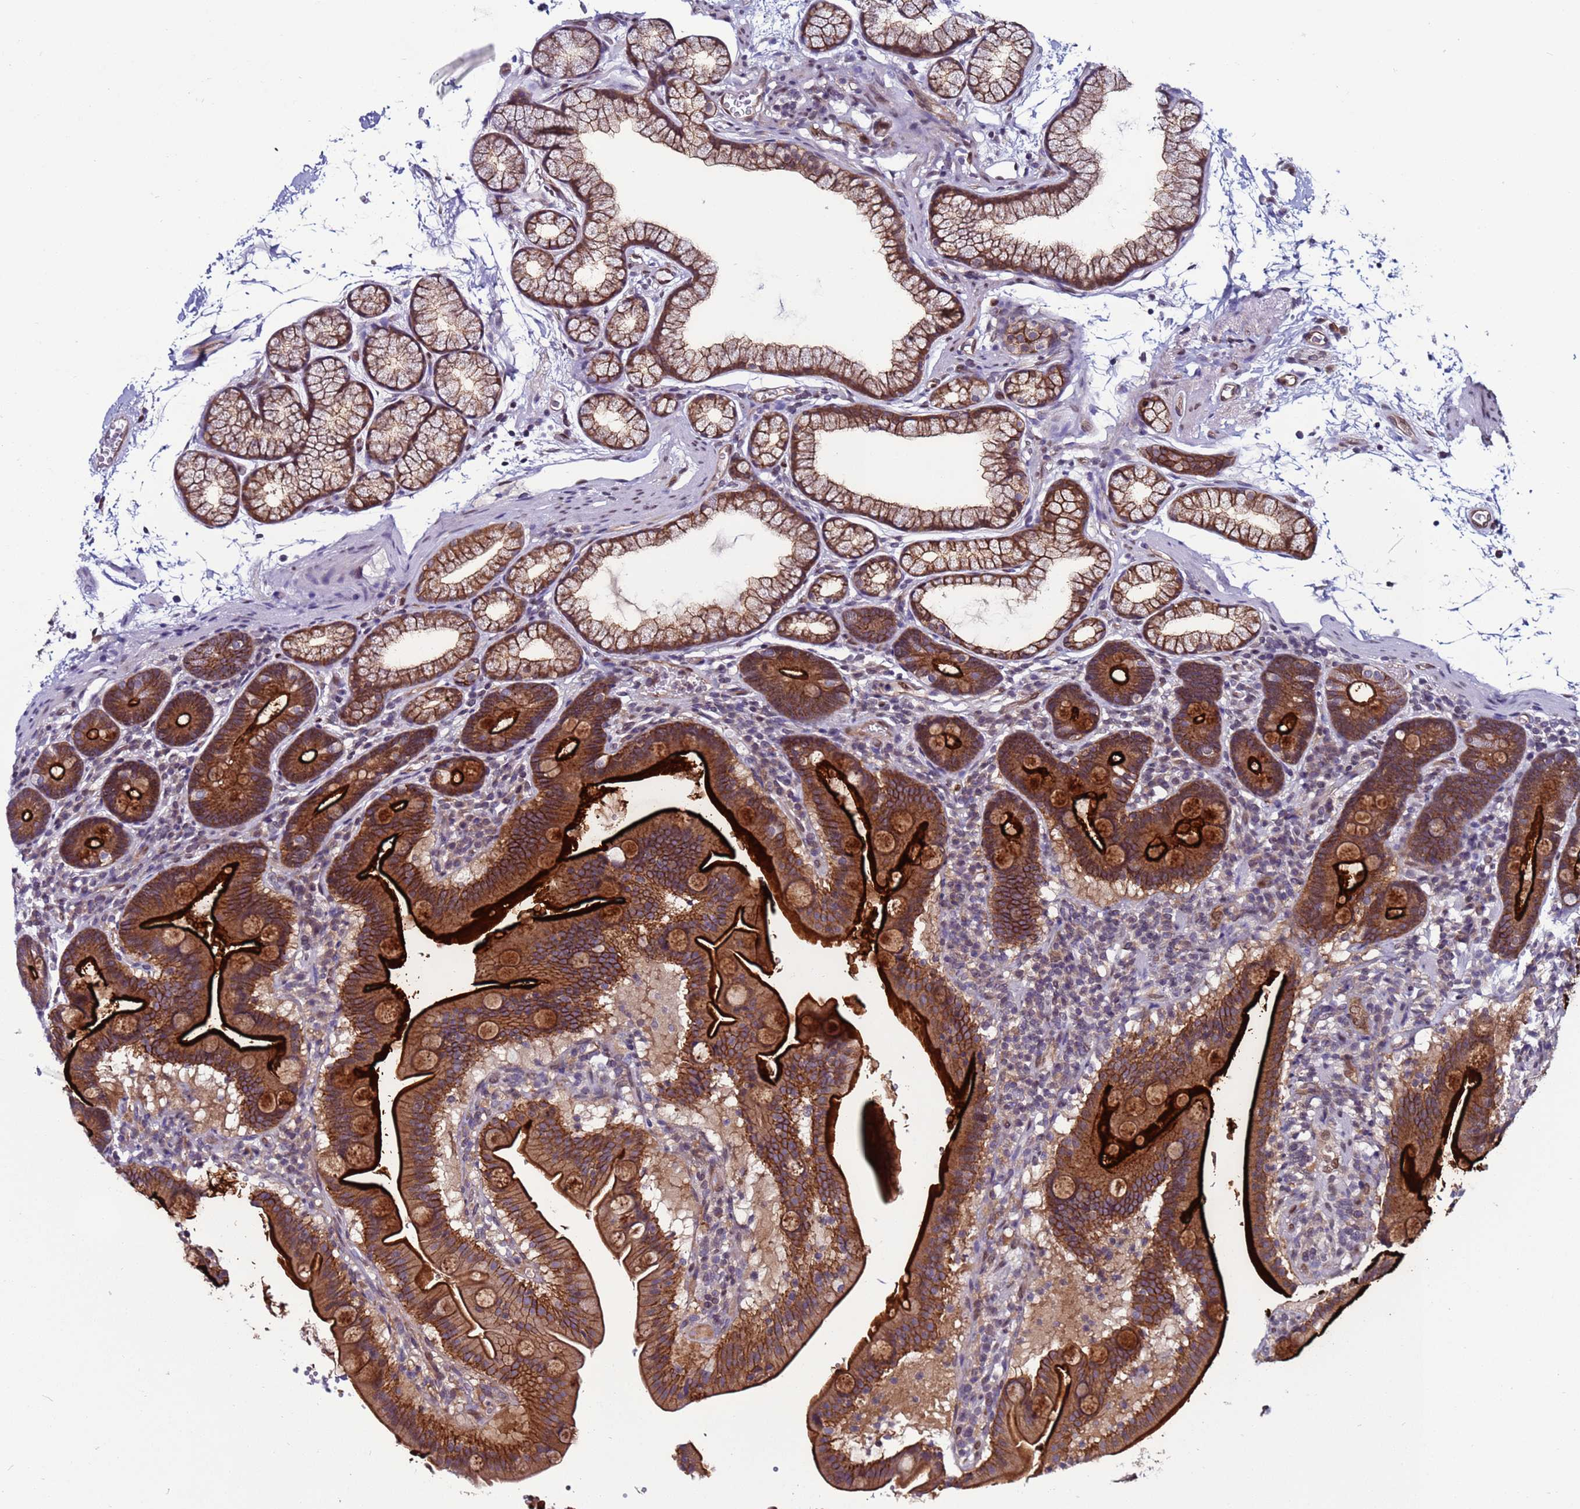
{"staining": {"intensity": "strong", "quantity": ">75%", "location": "cytoplasmic/membranous"}, "tissue": "duodenum", "cell_type": "Glandular cells", "image_type": "normal", "snomed": [{"axis": "morphology", "description": "Normal tissue, NOS"}, {"axis": "topography", "description": "Duodenum"}], "caption": "Immunohistochemical staining of unremarkable duodenum reveals high levels of strong cytoplasmic/membranous positivity in about >75% of glandular cells.", "gene": "TRIM37", "patient": {"sex": "male", "age": 54}}